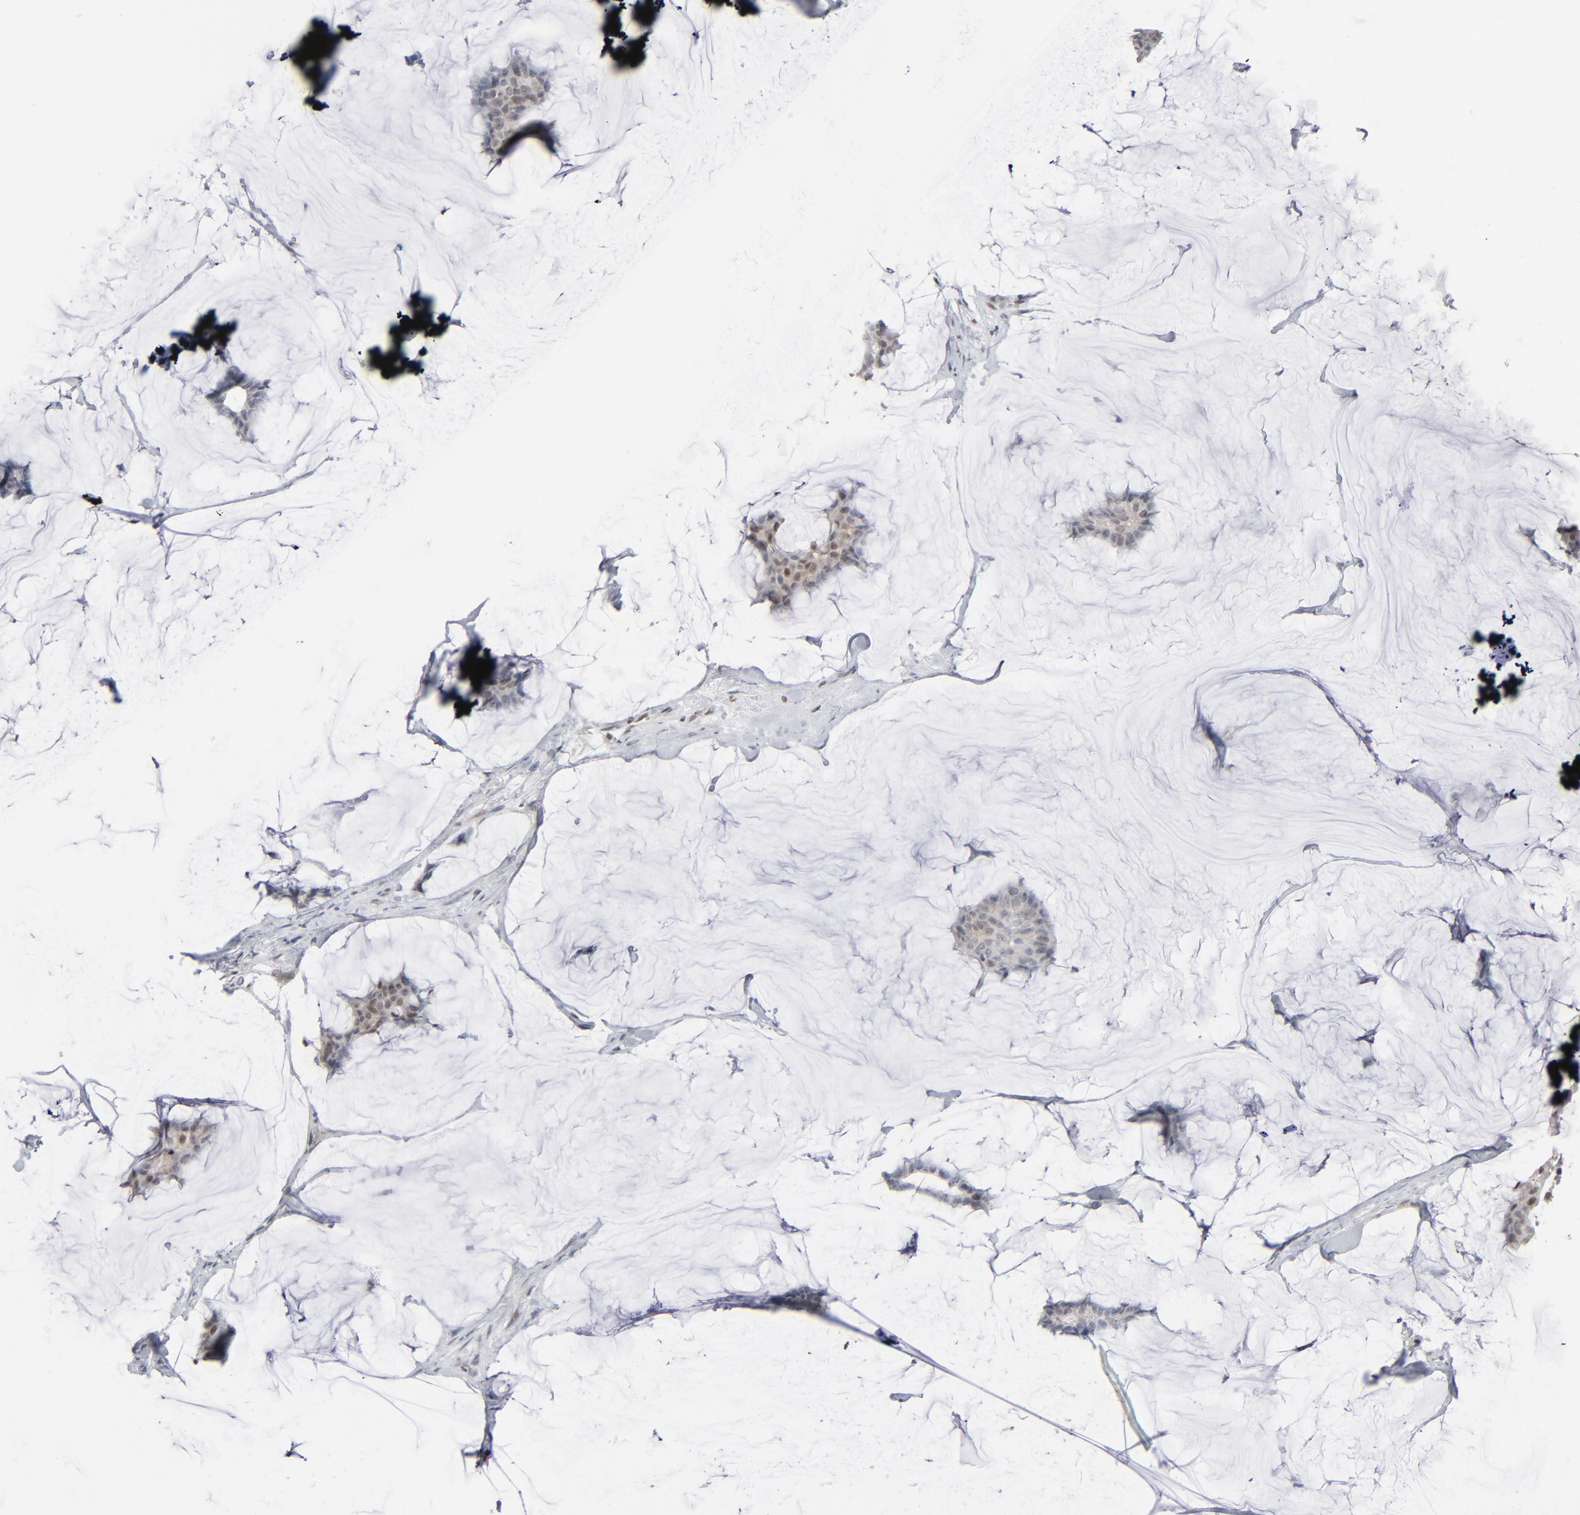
{"staining": {"intensity": "strong", "quantity": ">75%", "location": "cytoplasmic/membranous,nuclear"}, "tissue": "breast cancer", "cell_type": "Tumor cells", "image_type": "cancer", "snomed": [{"axis": "morphology", "description": "Duct carcinoma"}, {"axis": "topography", "description": "Breast"}], "caption": "Strong cytoplasmic/membranous and nuclear staining is present in approximately >75% of tumor cells in breast intraductal carcinoma.", "gene": "IRF9", "patient": {"sex": "female", "age": 93}}